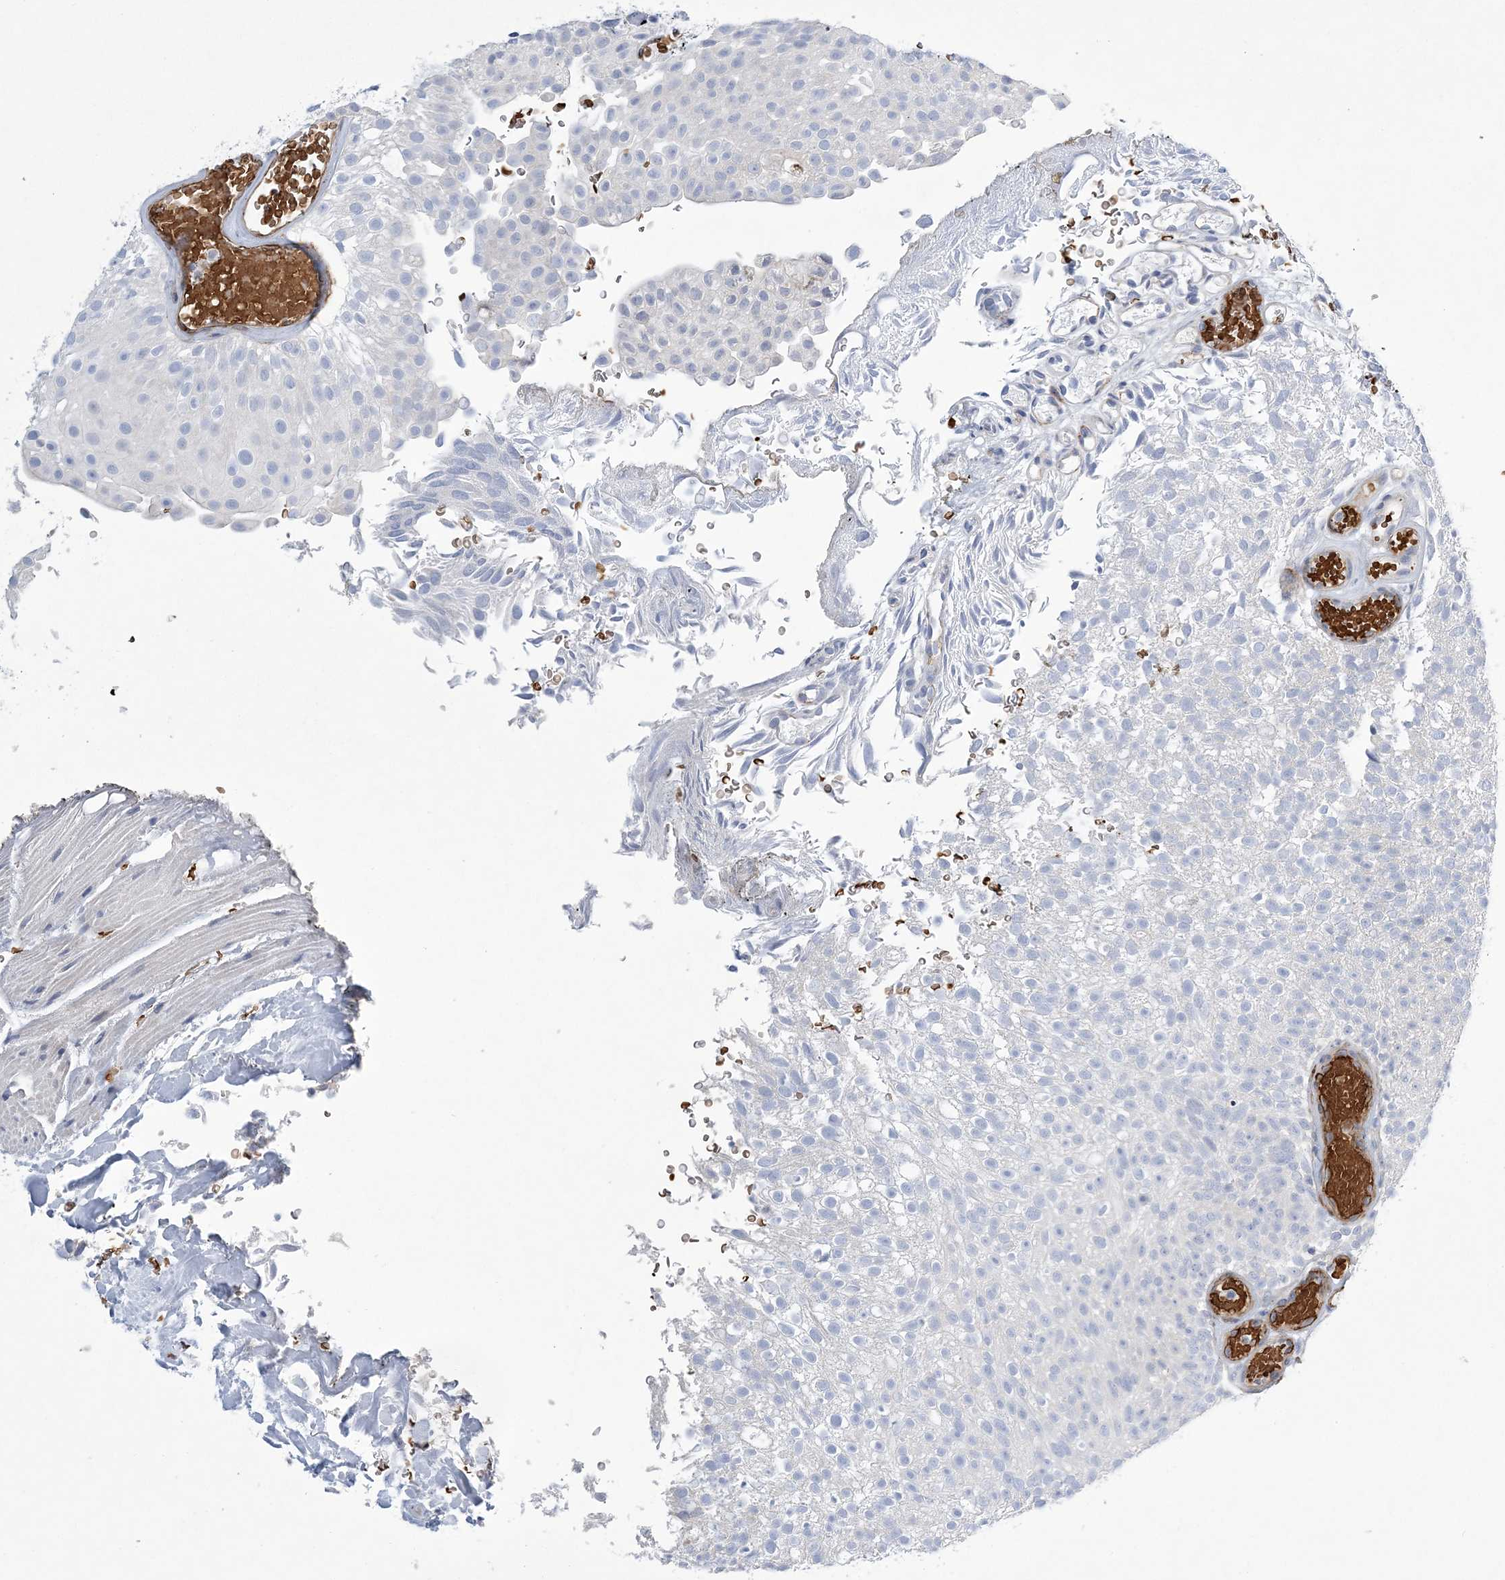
{"staining": {"intensity": "negative", "quantity": "none", "location": "none"}, "tissue": "urothelial cancer", "cell_type": "Tumor cells", "image_type": "cancer", "snomed": [{"axis": "morphology", "description": "Urothelial carcinoma, Low grade"}, {"axis": "topography", "description": "Urinary bladder"}], "caption": "A photomicrograph of urothelial cancer stained for a protein exhibits no brown staining in tumor cells.", "gene": "CALN1", "patient": {"sex": "male", "age": 78}}